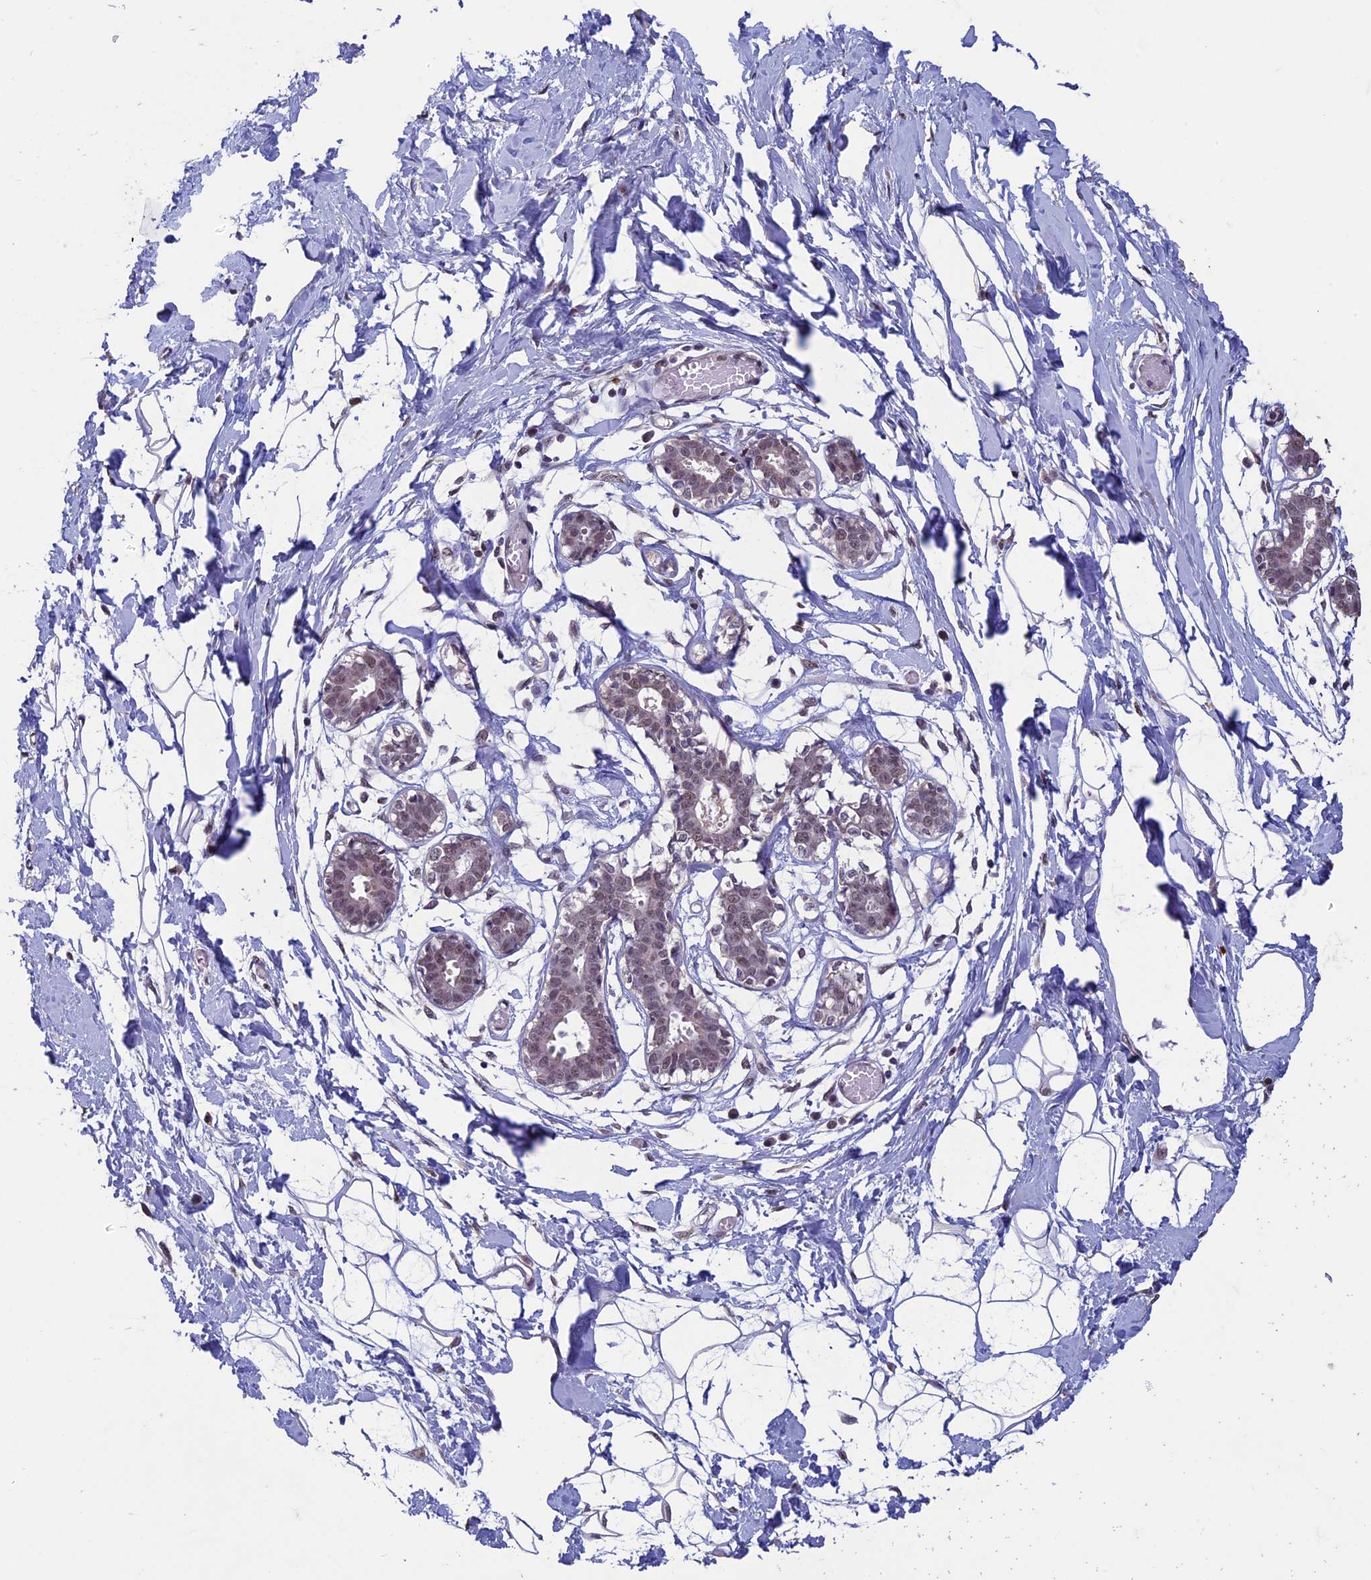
{"staining": {"intensity": "negative", "quantity": "none", "location": "none"}, "tissue": "breast", "cell_type": "Adipocytes", "image_type": "normal", "snomed": [{"axis": "morphology", "description": "Normal tissue, NOS"}, {"axis": "topography", "description": "Breast"}], "caption": "Human breast stained for a protein using IHC shows no positivity in adipocytes.", "gene": "RNF40", "patient": {"sex": "female", "age": 27}}